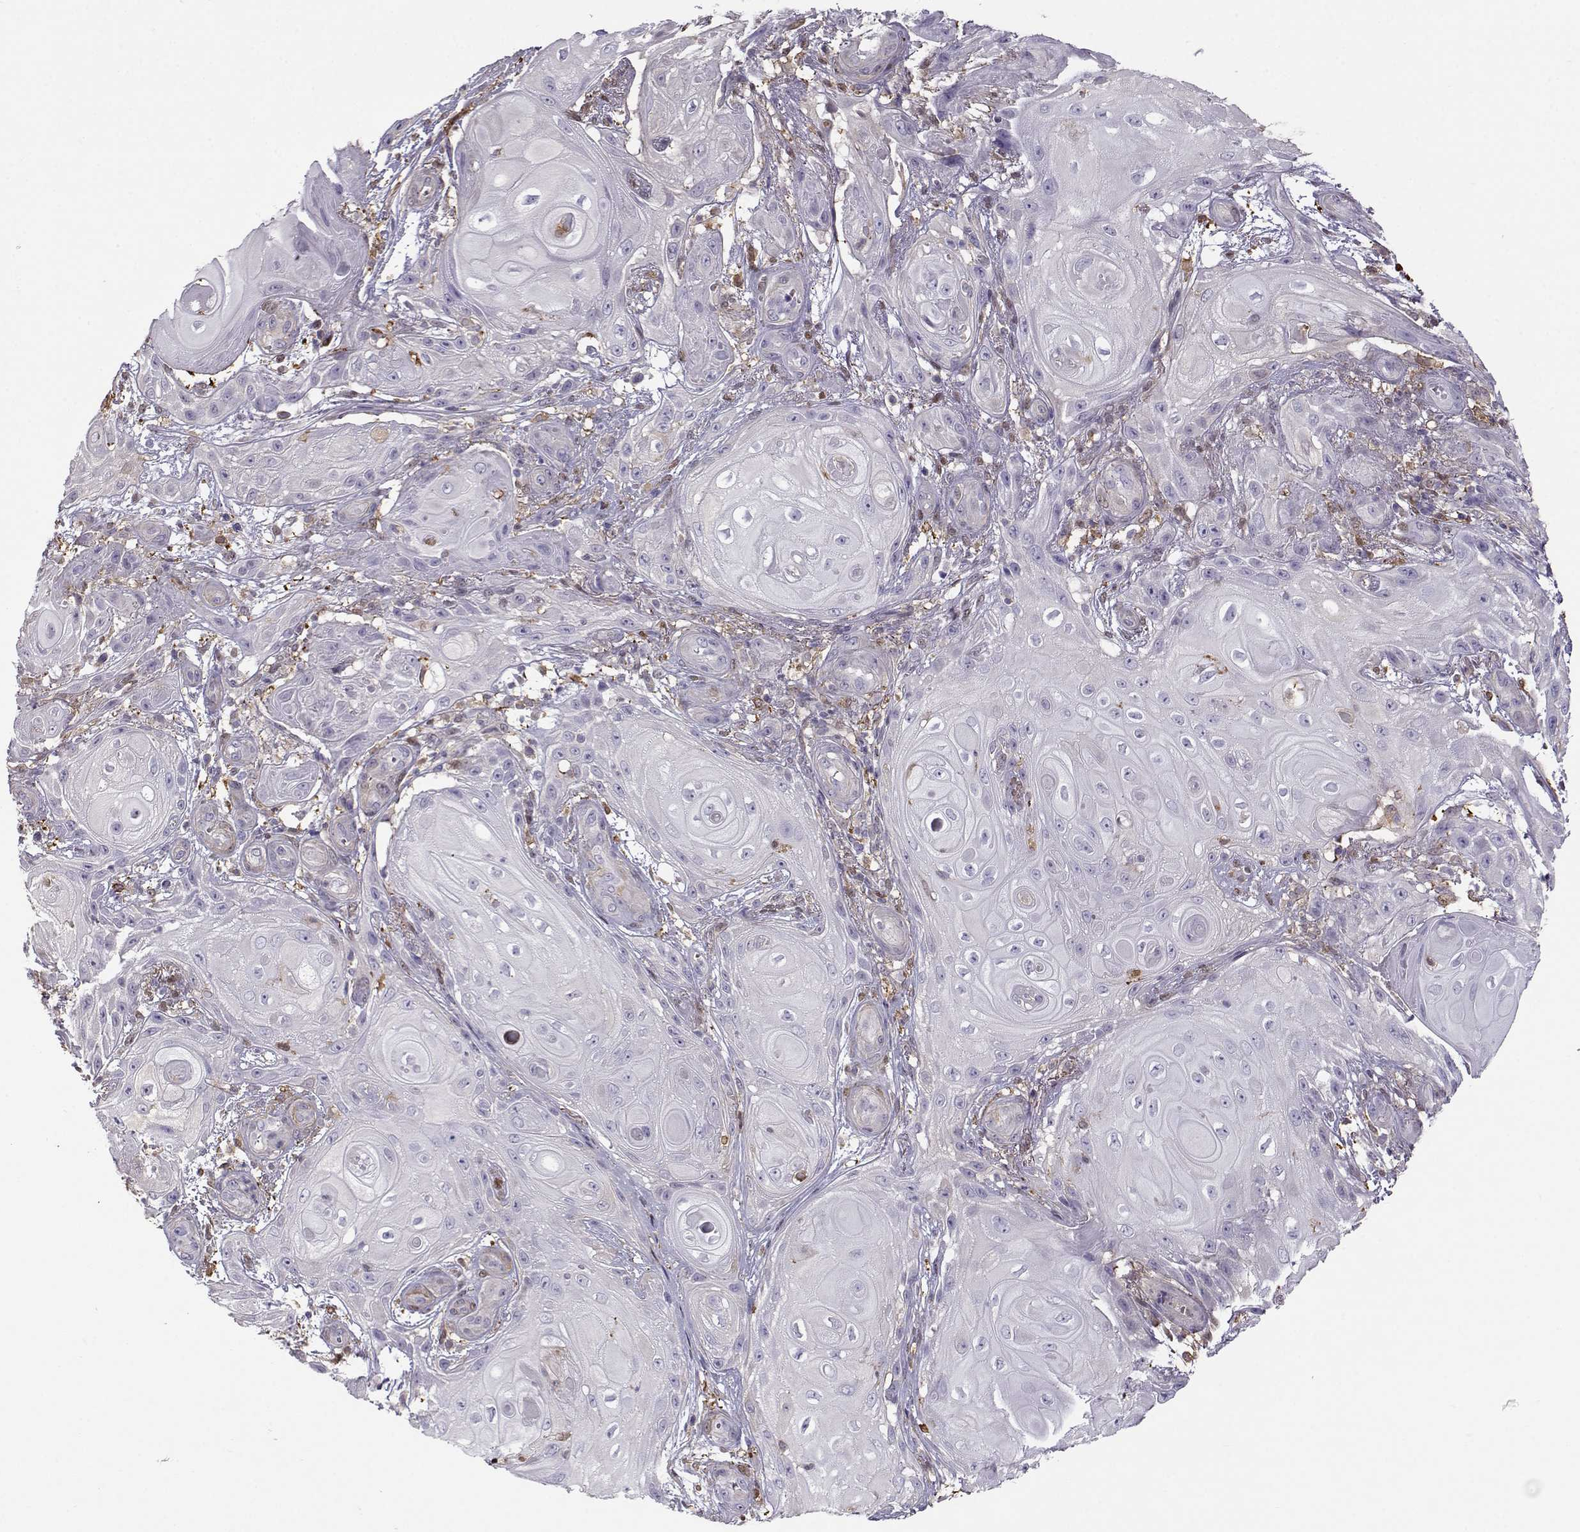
{"staining": {"intensity": "negative", "quantity": "none", "location": "none"}, "tissue": "skin cancer", "cell_type": "Tumor cells", "image_type": "cancer", "snomed": [{"axis": "morphology", "description": "Squamous cell carcinoma, NOS"}, {"axis": "topography", "description": "Skin"}], "caption": "An image of human skin squamous cell carcinoma is negative for staining in tumor cells. (DAB (3,3'-diaminobenzidine) IHC, high magnification).", "gene": "UCP3", "patient": {"sex": "male", "age": 62}}